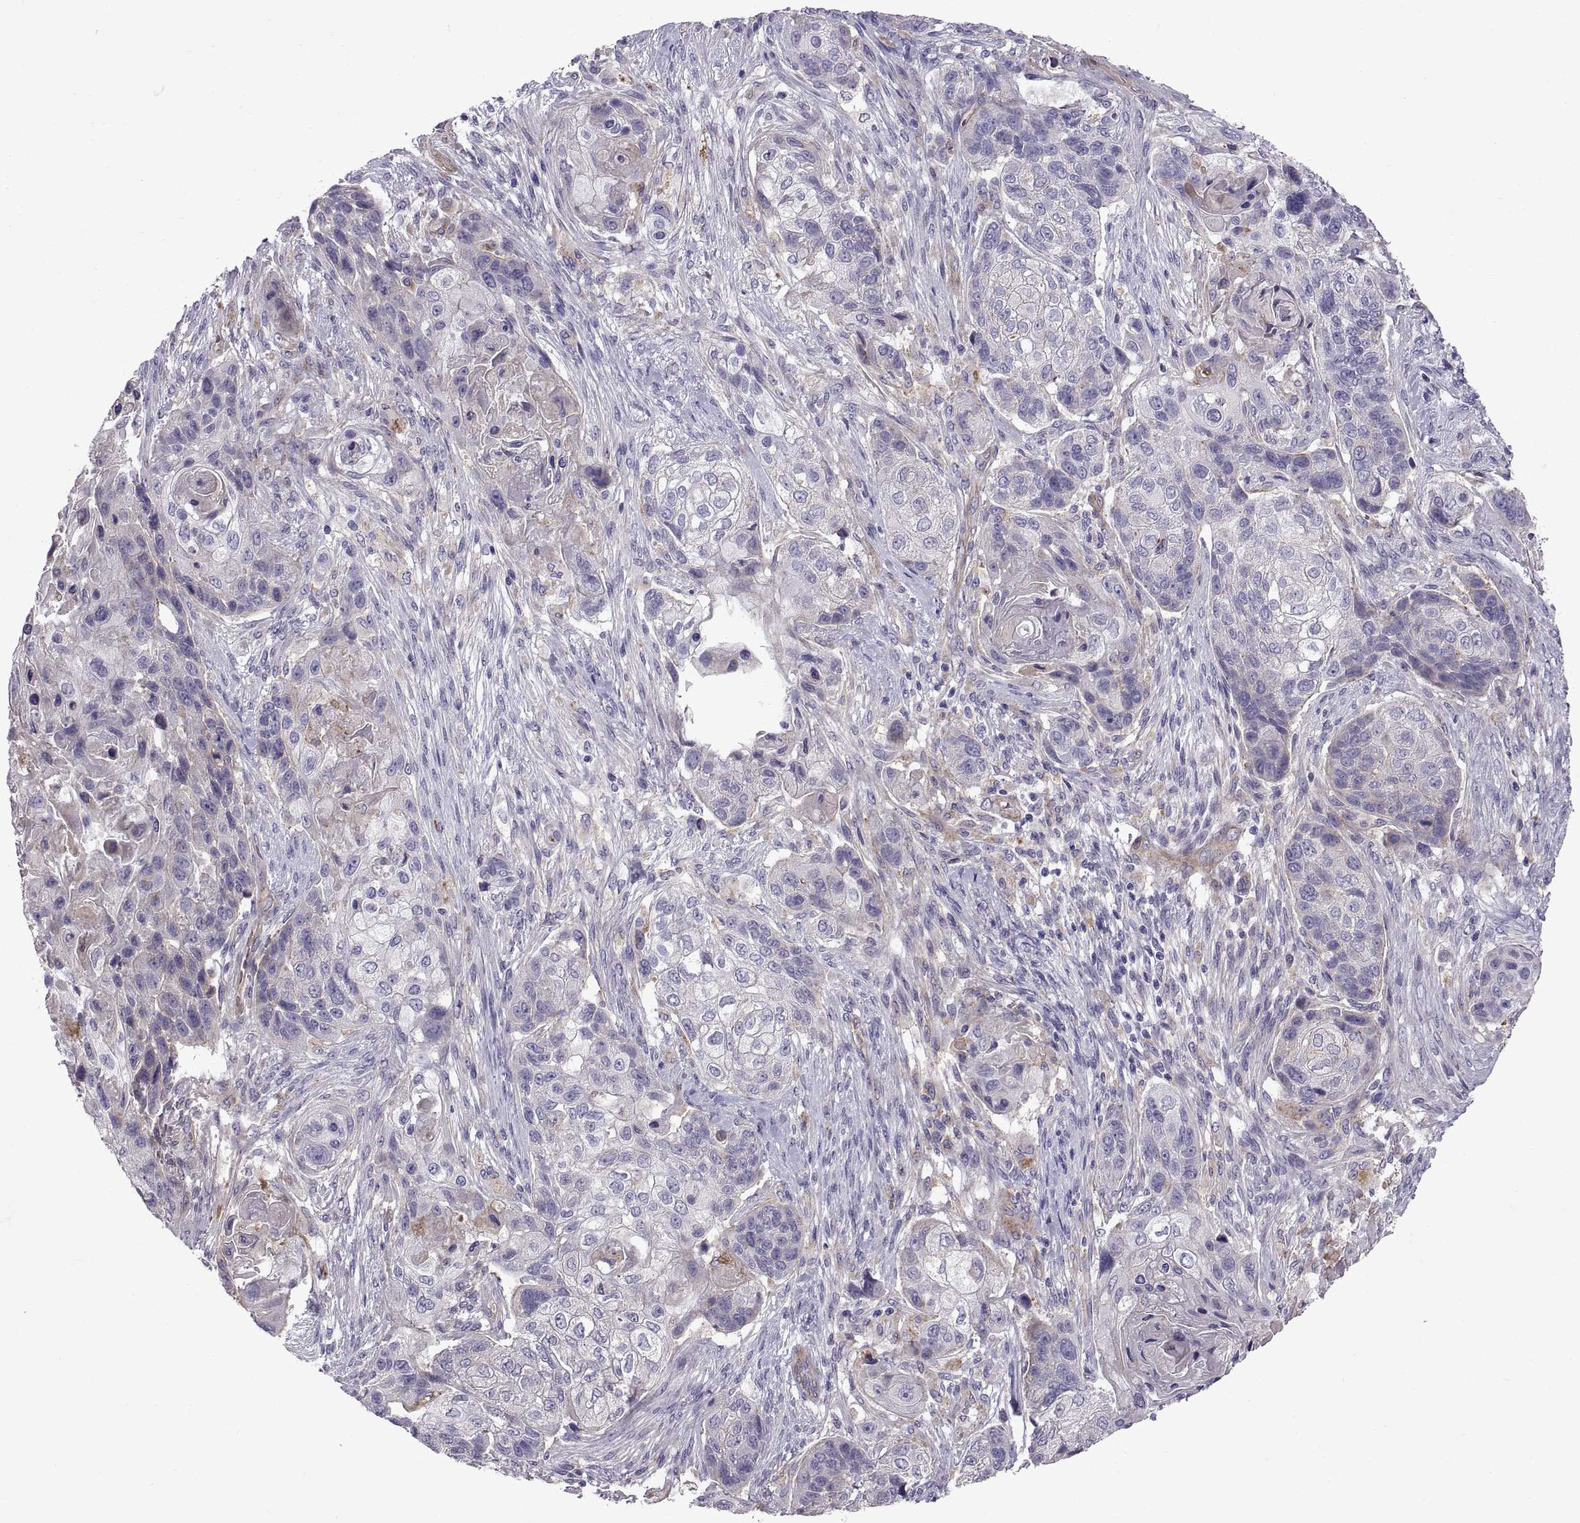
{"staining": {"intensity": "negative", "quantity": "none", "location": "none"}, "tissue": "lung cancer", "cell_type": "Tumor cells", "image_type": "cancer", "snomed": [{"axis": "morphology", "description": "Squamous cell carcinoma, NOS"}, {"axis": "topography", "description": "Lung"}], "caption": "A histopathology image of lung cancer stained for a protein displays no brown staining in tumor cells.", "gene": "ARSL", "patient": {"sex": "male", "age": 69}}